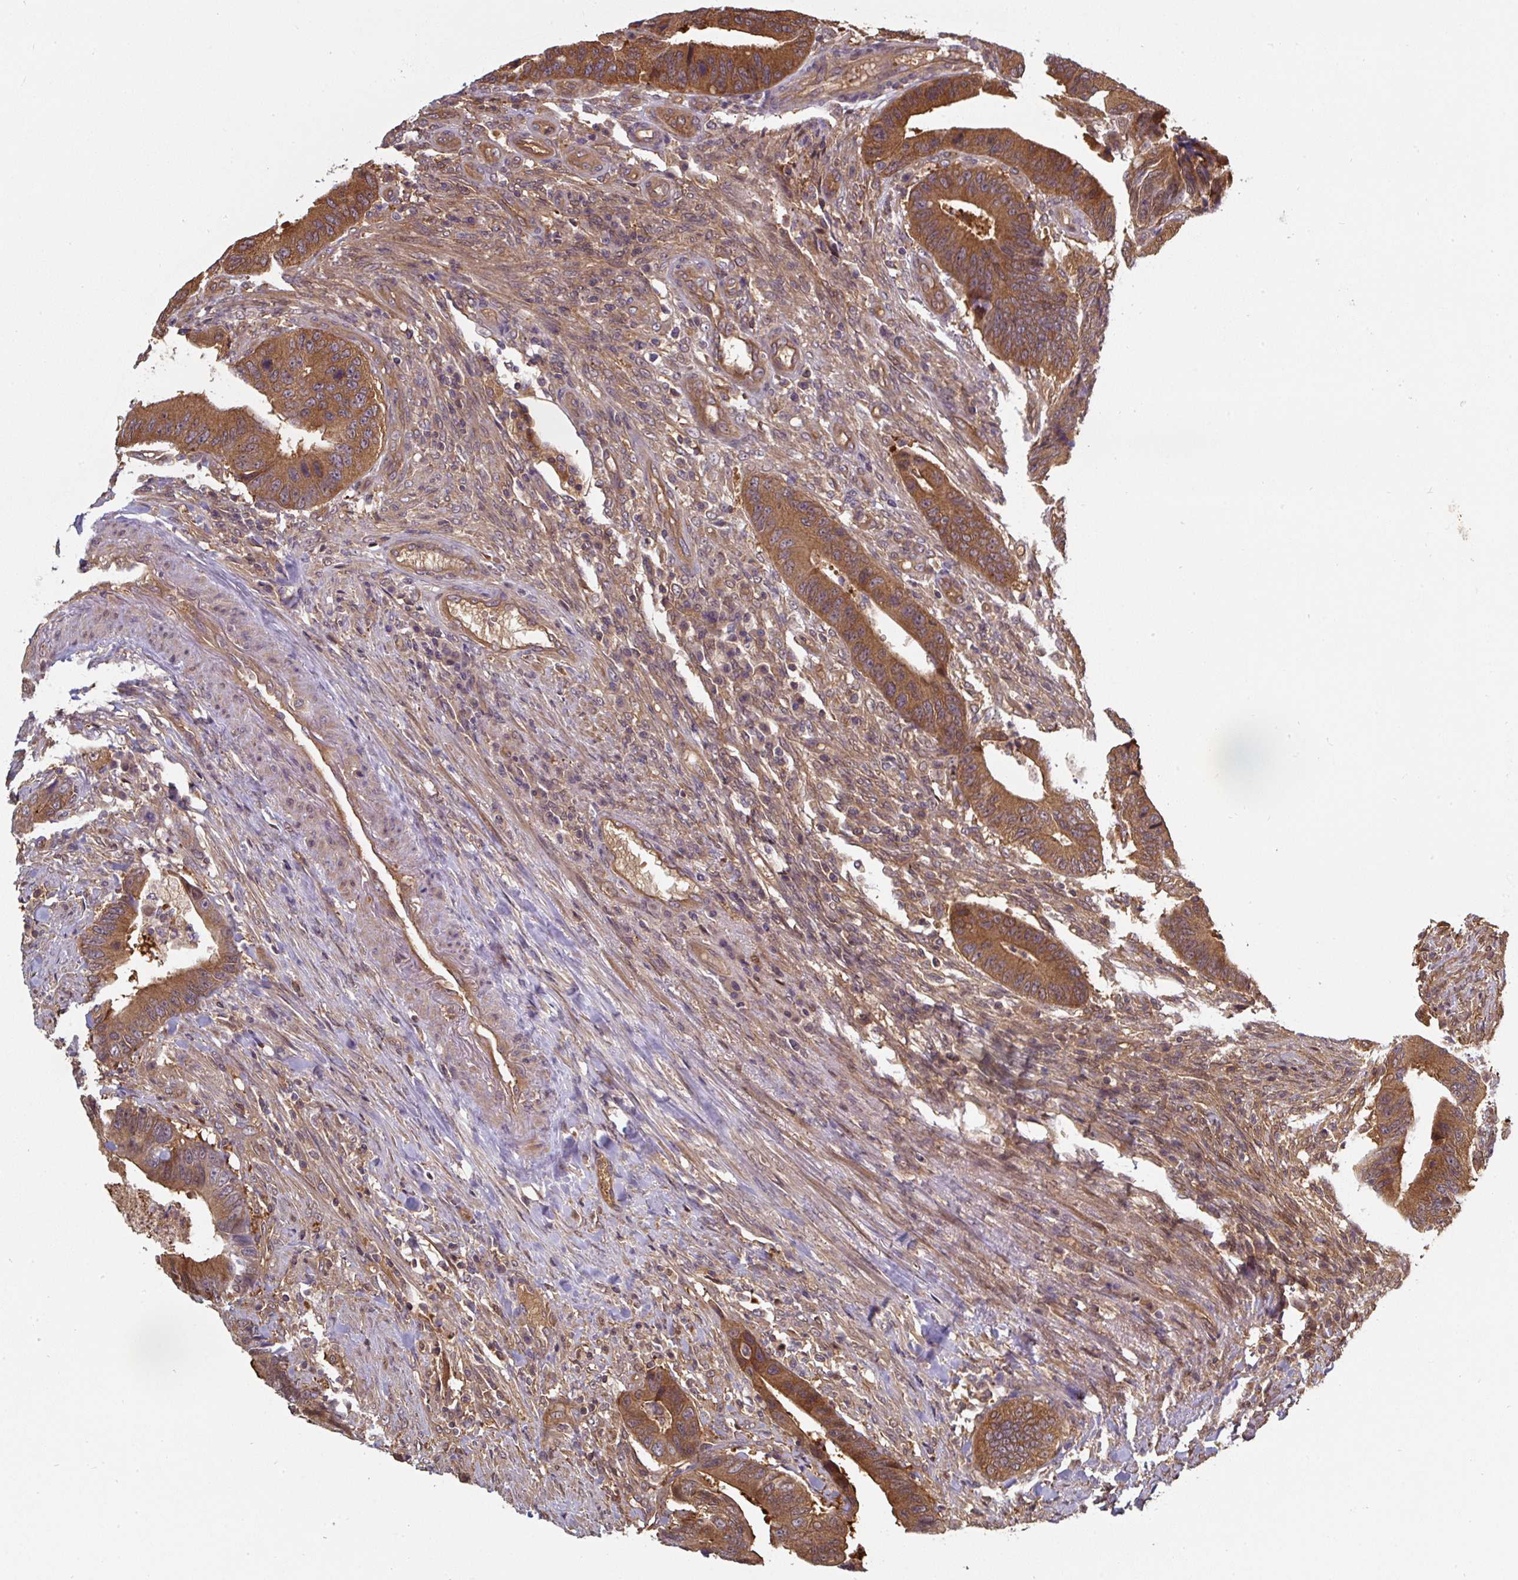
{"staining": {"intensity": "moderate", "quantity": ">75%", "location": "cytoplasmic/membranous"}, "tissue": "colorectal cancer", "cell_type": "Tumor cells", "image_type": "cancer", "snomed": [{"axis": "morphology", "description": "Adenocarcinoma, NOS"}, {"axis": "topography", "description": "Colon"}], "caption": "Brown immunohistochemical staining in colorectal cancer (adenocarcinoma) displays moderate cytoplasmic/membranous expression in about >75% of tumor cells.", "gene": "ST13", "patient": {"sex": "male", "age": 87}}